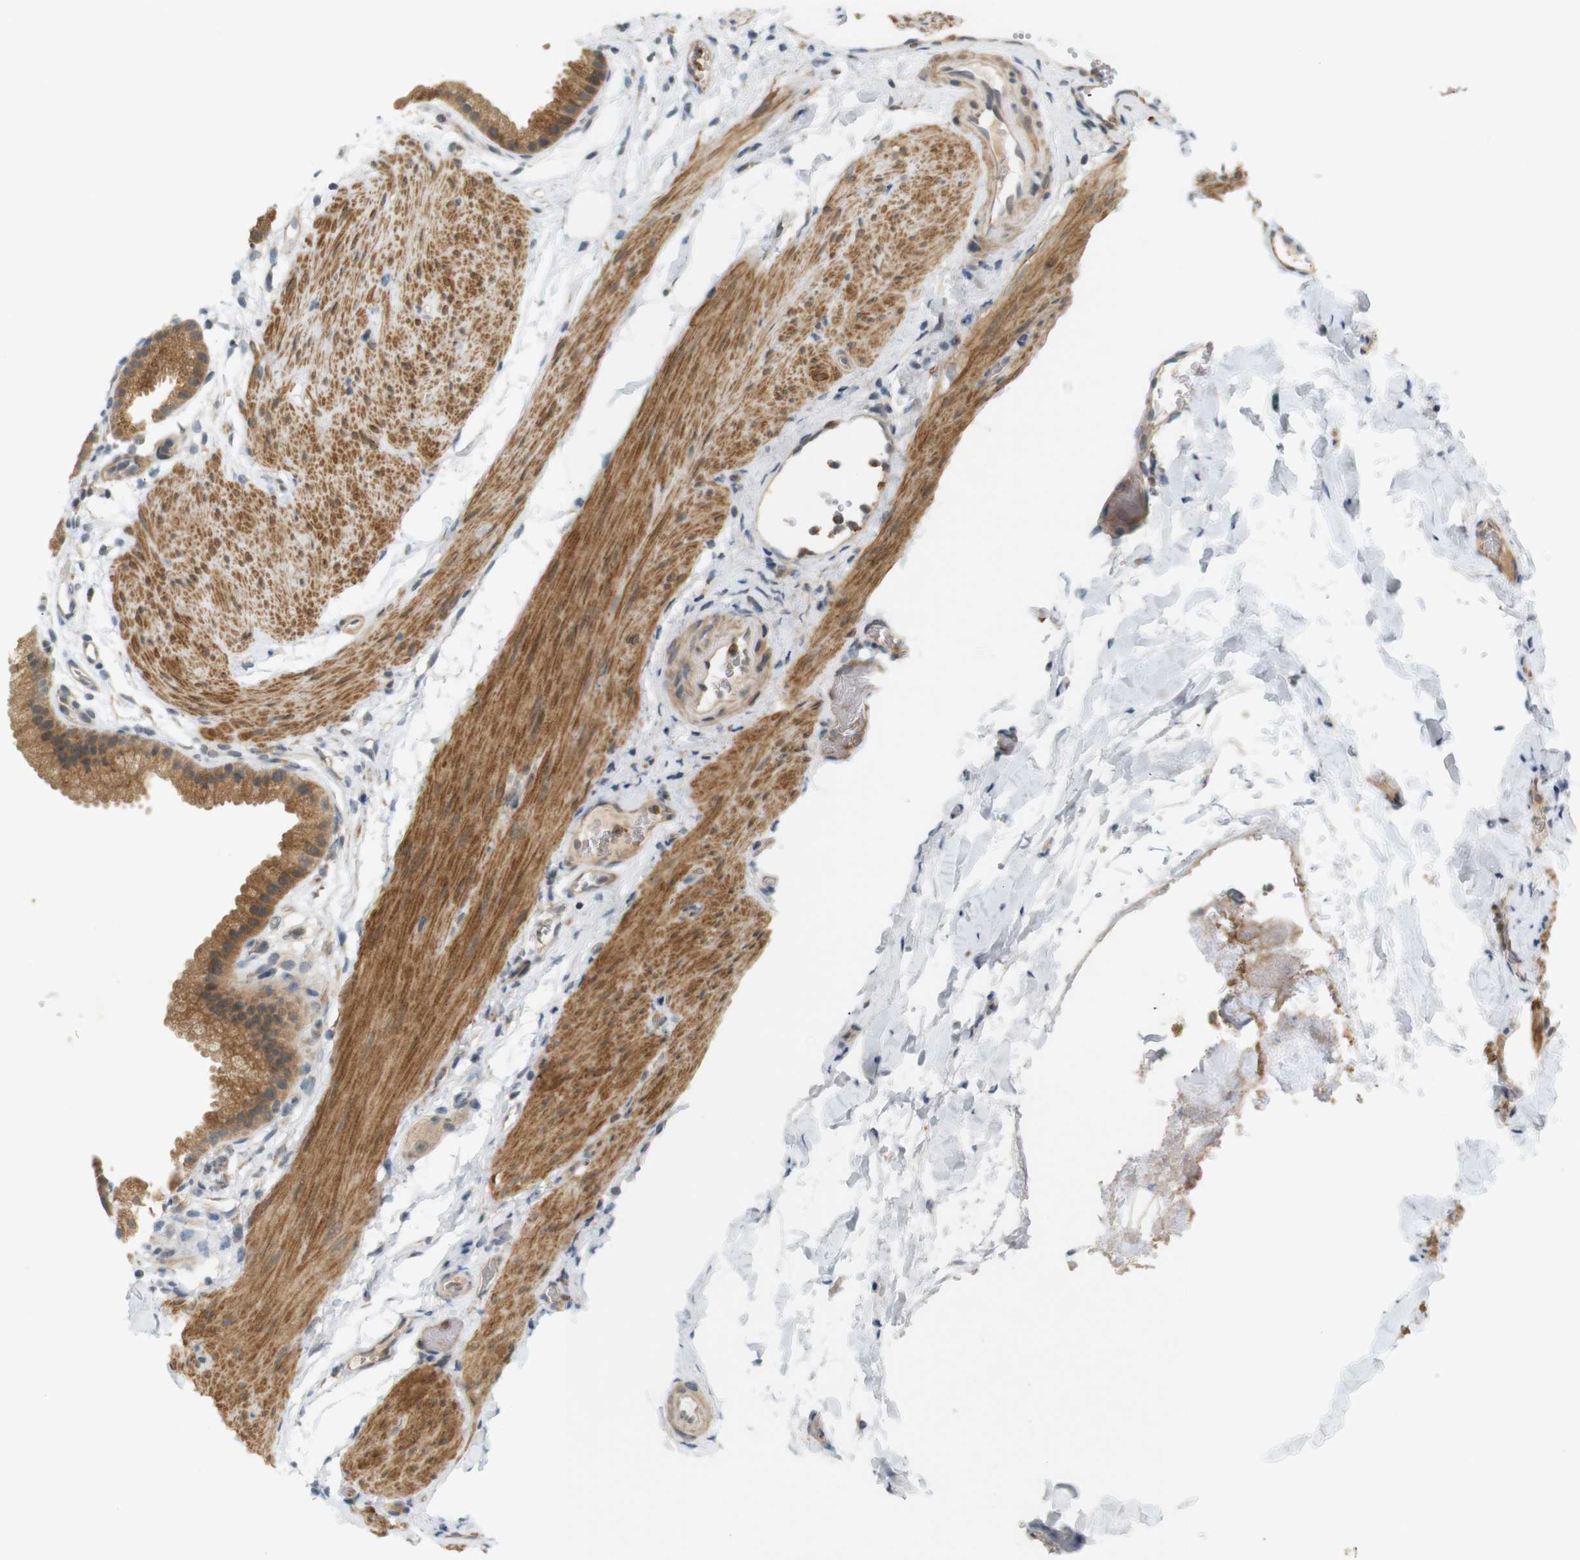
{"staining": {"intensity": "moderate", "quantity": ">75%", "location": "cytoplasmic/membranous"}, "tissue": "gallbladder", "cell_type": "Glandular cells", "image_type": "normal", "snomed": [{"axis": "morphology", "description": "Normal tissue, NOS"}, {"axis": "topography", "description": "Gallbladder"}], "caption": "Immunohistochemical staining of benign gallbladder exhibits >75% levels of moderate cytoplasmic/membranous protein positivity in about >75% of glandular cells.", "gene": "SOCS6", "patient": {"sex": "female", "age": 63}}